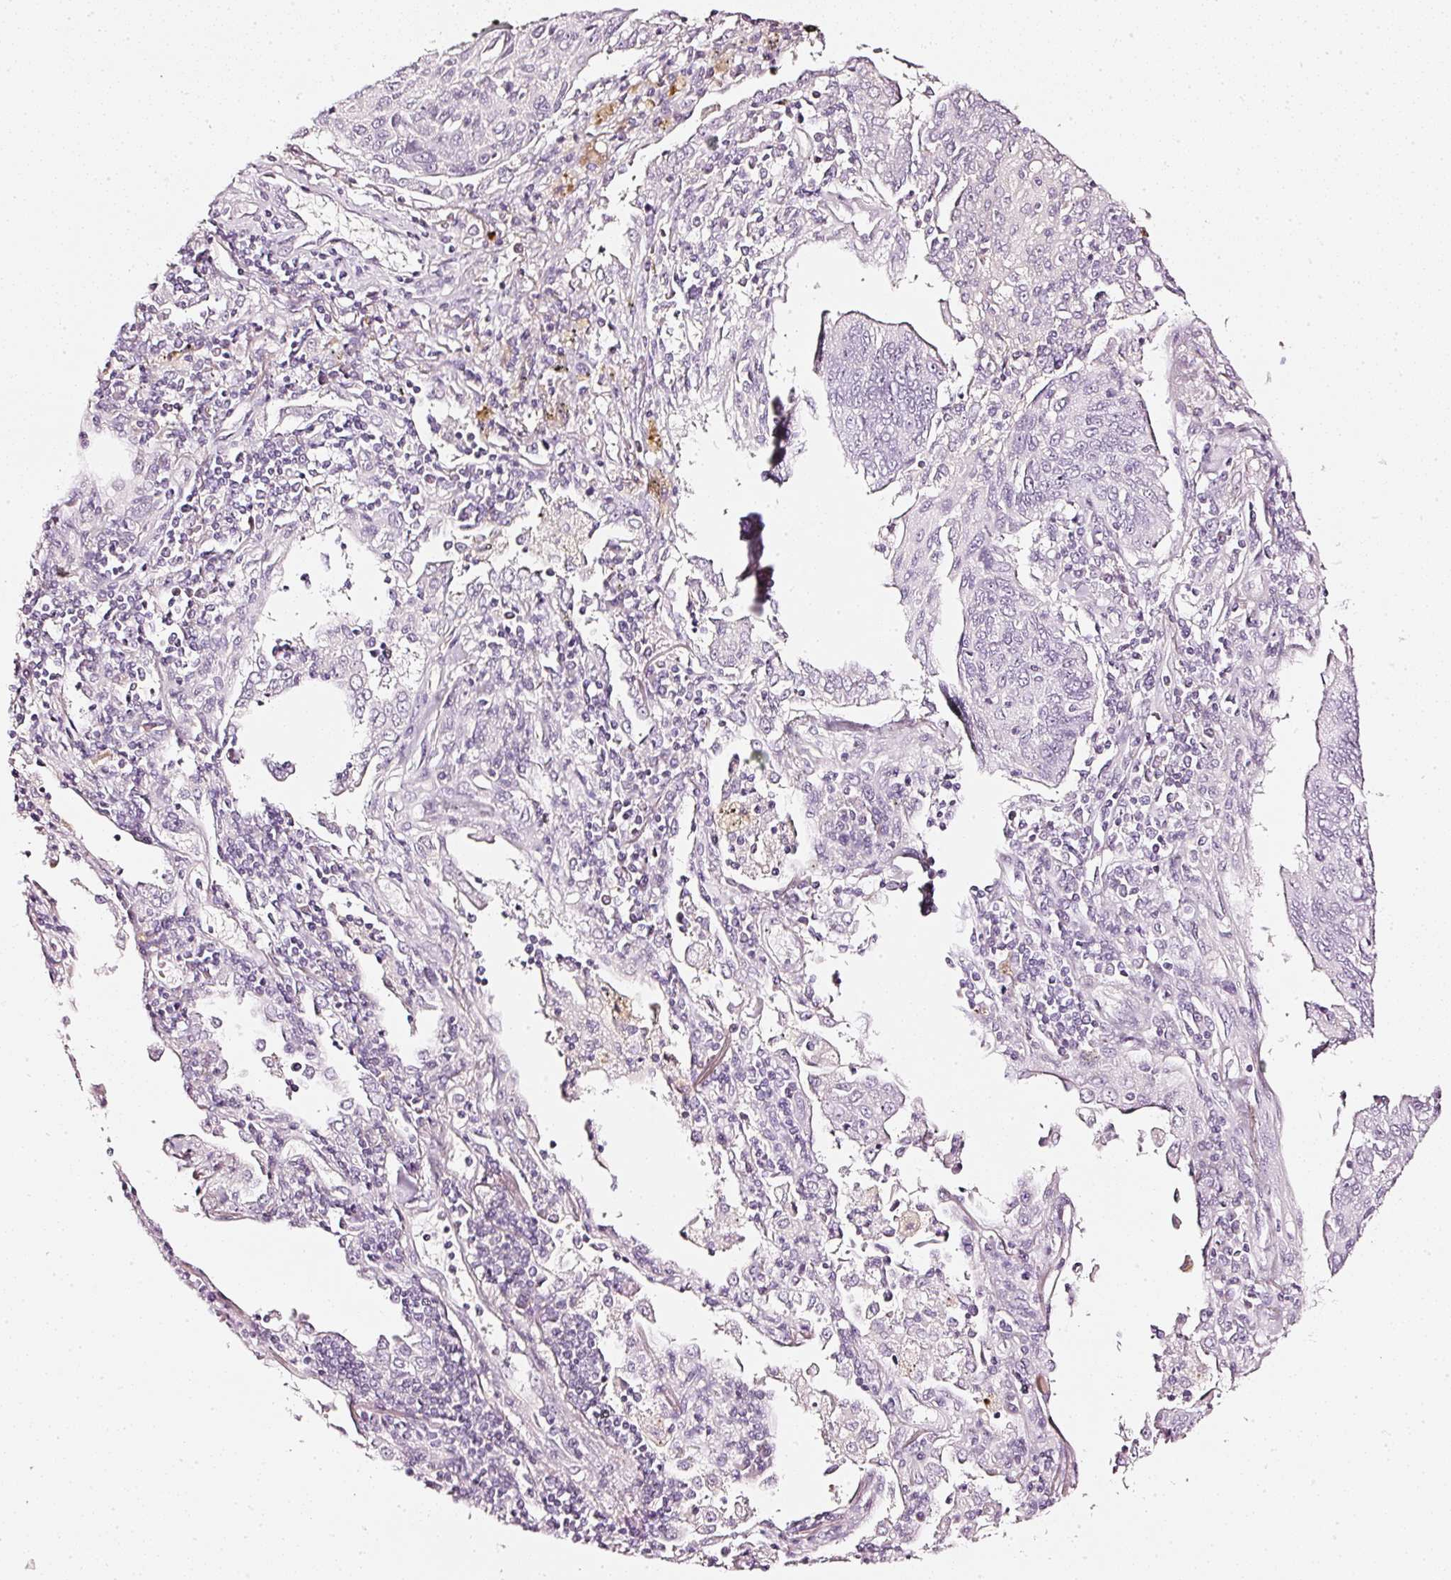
{"staining": {"intensity": "negative", "quantity": "none", "location": "none"}, "tissue": "lung cancer", "cell_type": "Tumor cells", "image_type": "cancer", "snomed": [{"axis": "morphology", "description": "Squamous cell carcinoma, NOS"}, {"axis": "topography", "description": "Lung"}], "caption": "A high-resolution histopathology image shows immunohistochemistry staining of lung cancer (squamous cell carcinoma), which reveals no significant positivity in tumor cells.", "gene": "CNP", "patient": {"sex": "female", "age": 66}}